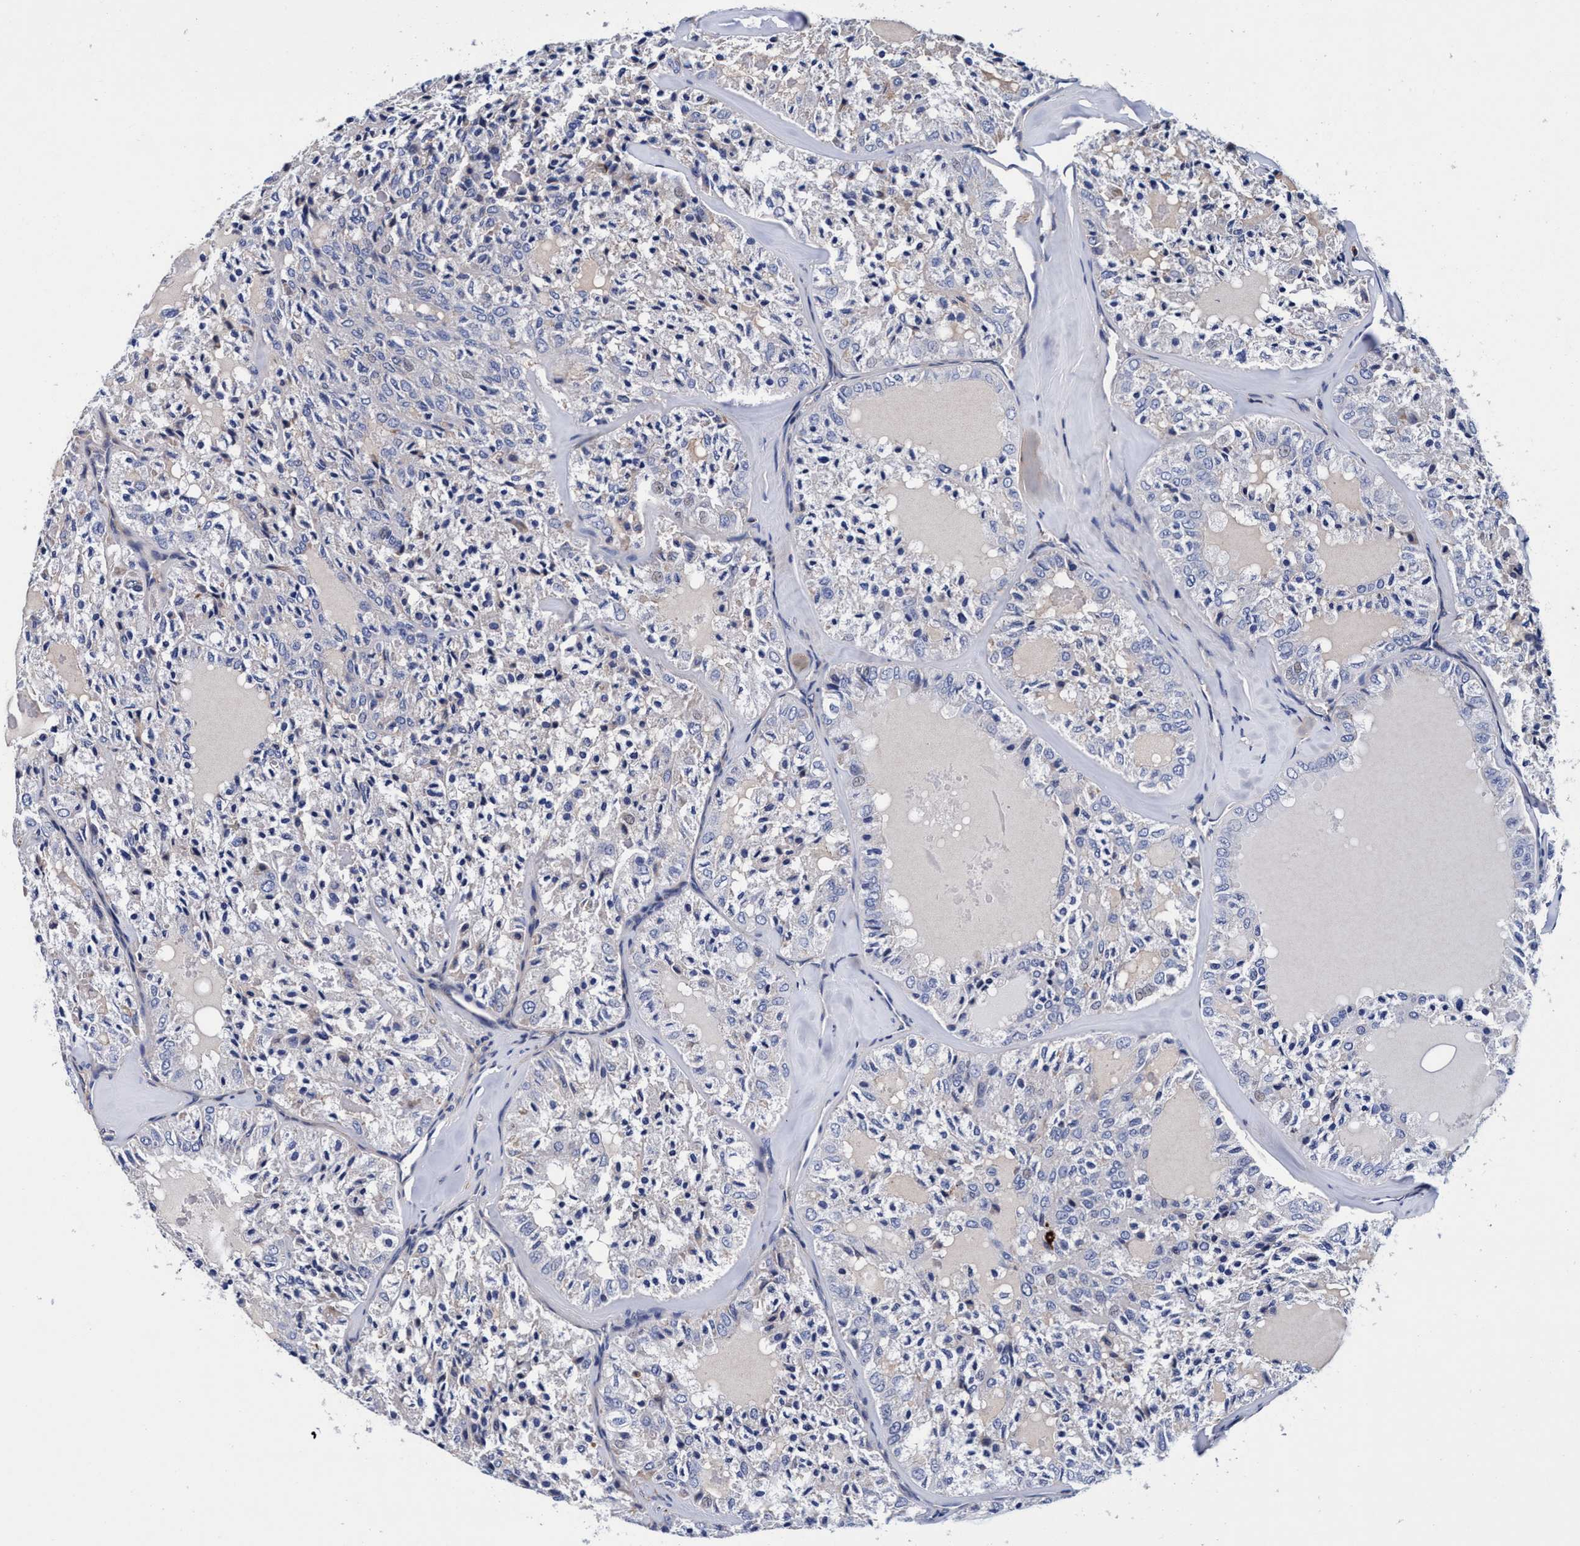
{"staining": {"intensity": "negative", "quantity": "none", "location": "none"}, "tissue": "thyroid cancer", "cell_type": "Tumor cells", "image_type": "cancer", "snomed": [{"axis": "morphology", "description": "Follicular adenoma carcinoma, NOS"}, {"axis": "topography", "description": "Thyroid gland"}], "caption": "Protein analysis of thyroid cancer (follicular adenoma carcinoma) shows no significant staining in tumor cells. The staining was performed using DAB (3,3'-diaminobenzidine) to visualize the protein expression in brown, while the nuclei were stained in blue with hematoxylin (Magnification: 20x).", "gene": "RNF208", "patient": {"sex": "male", "age": 75}}